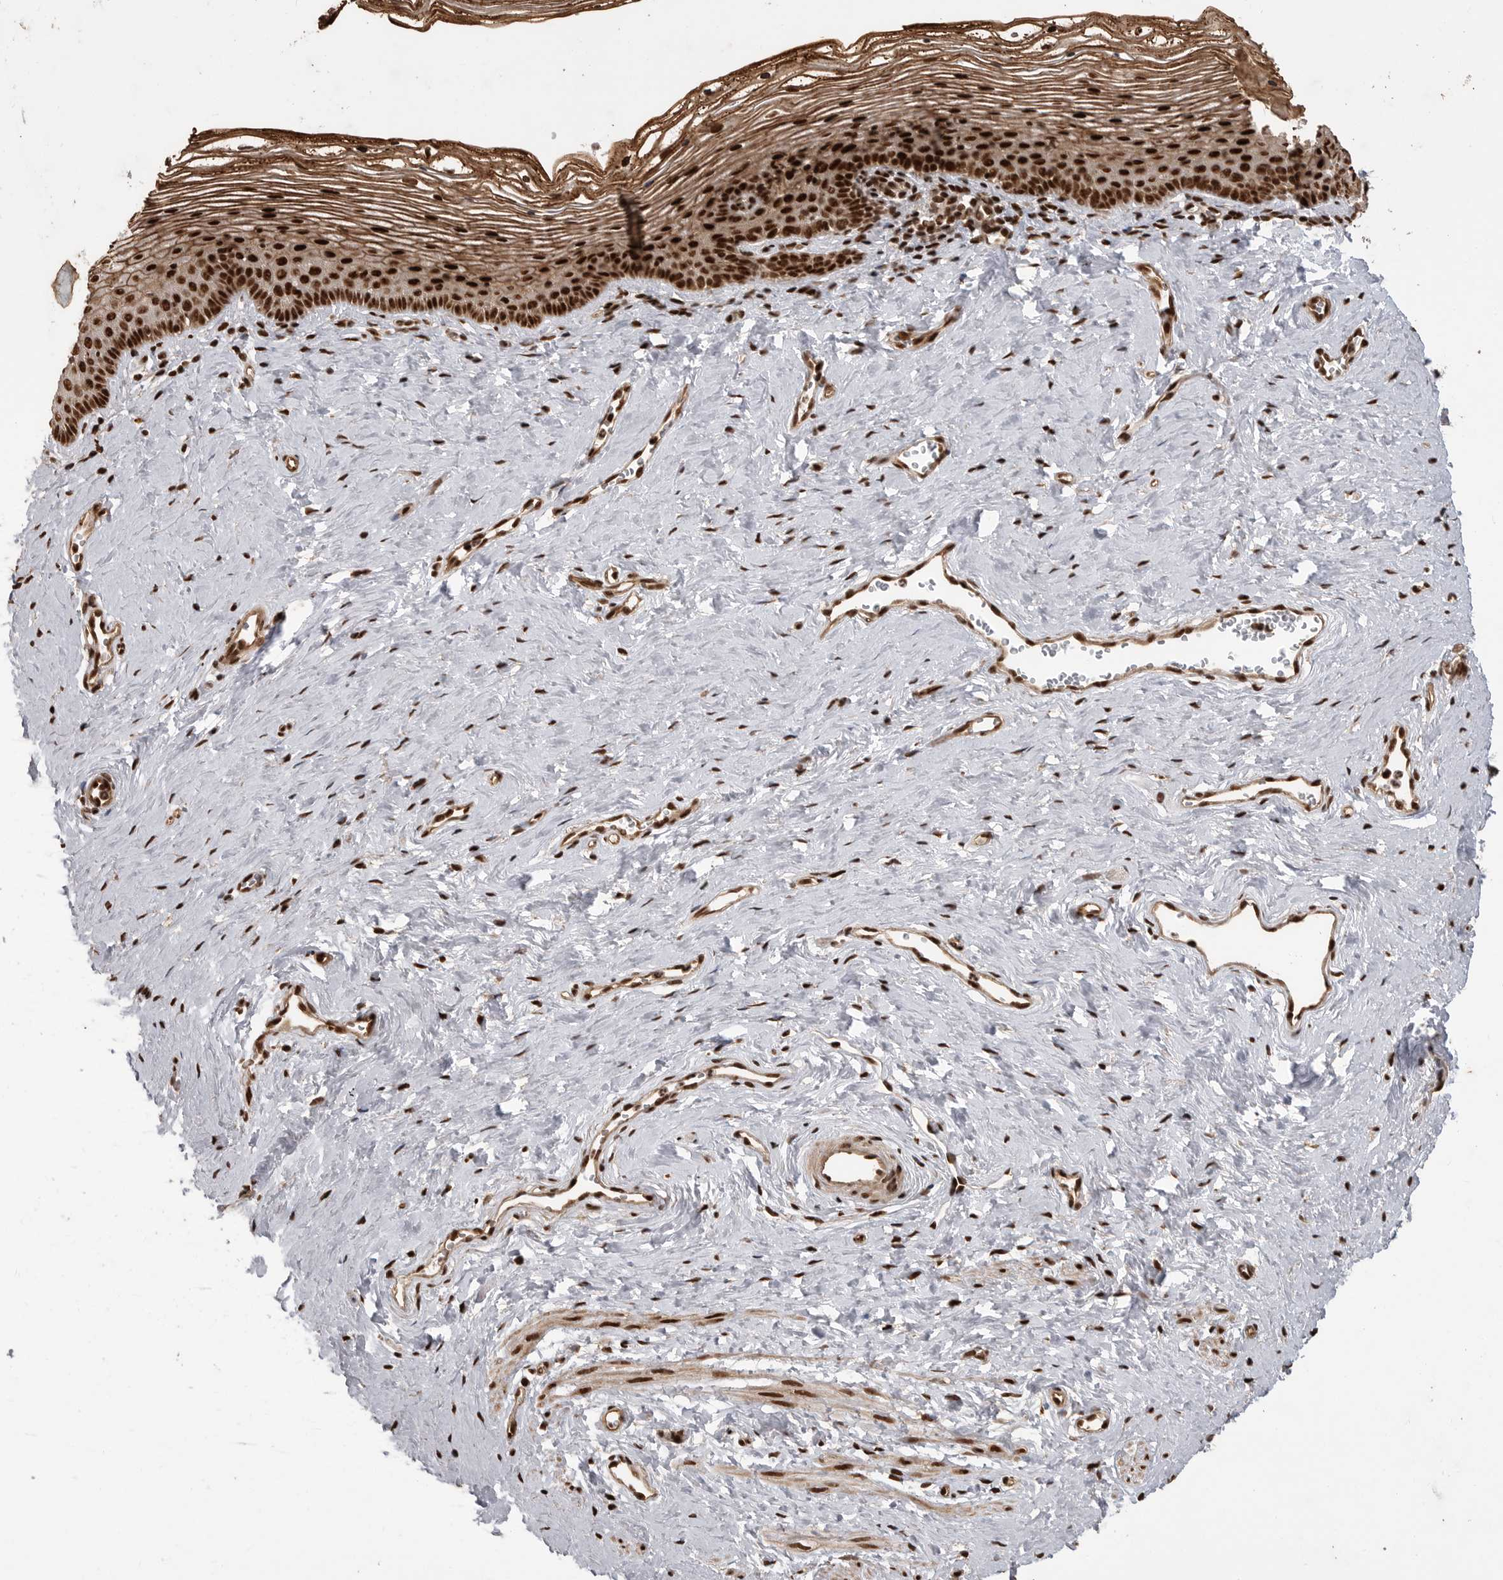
{"staining": {"intensity": "strong", "quantity": ">75%", "location": "cytoplasmic/membranous,nuclear"}, "tissue": "vagina", "cell_type": "Squamous epithelial cells", "image_type": "normal", "snomed": [{"axis": "morphology", "description": "Normal tissue, NOS"}, {"axis": "topography", "description": "Vagina"}], "caption": "Immunohistochemical staining of normal vagina reveals strong cytoplasmic/membranous,nuclear protein positivity in about >75% of squamous epithelial cells. (IHC, brightfield microscopy, high magnification).", "gene": "PPP1R8", "patient": {"sex": "female", "age": 32}}